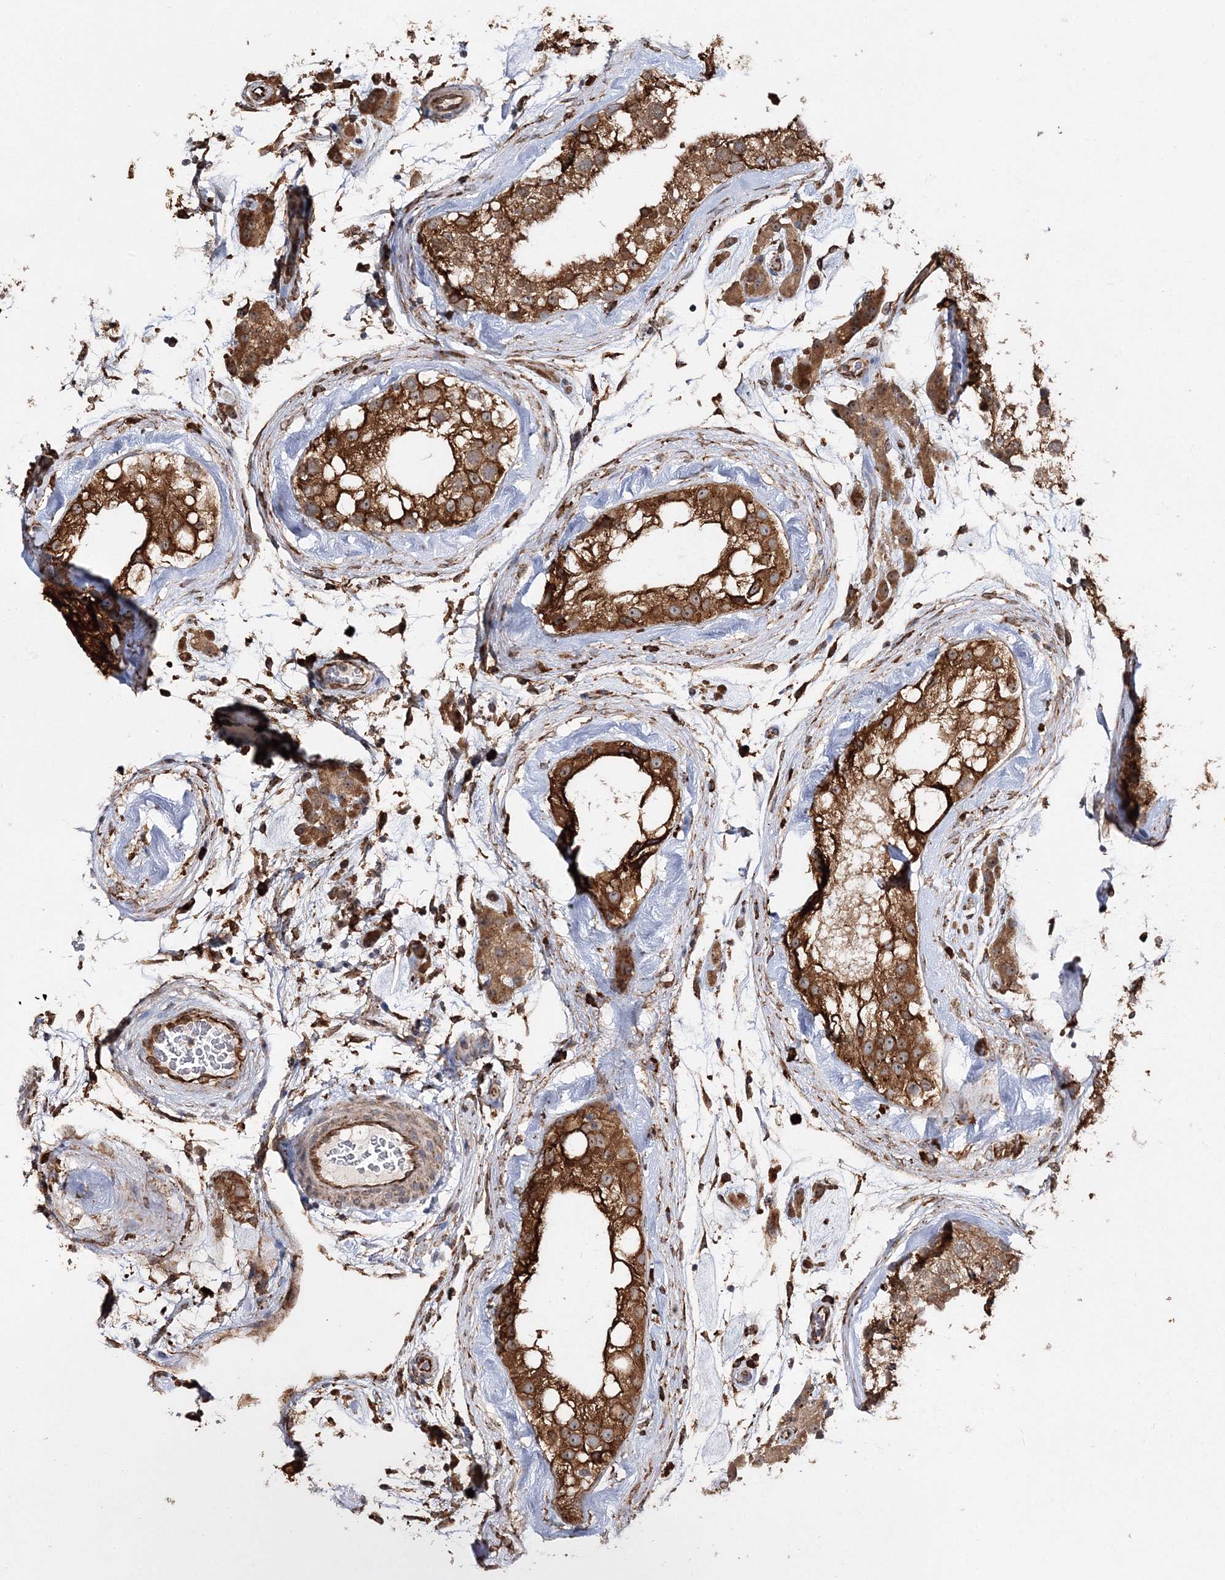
{"staining": {"intensity": "strong", "quantity": ">75%", "location": "cytoplasmic/membranous"}, "tissue": "testis", "cell_type": "Cells in seminiferous ducts", "image_type": "normal", "snomed": [{"axis": "morphology", "description": "Normal tissue, NOS"}, {"axis": "topography", "description": "Testis"}], "caption": "Human testis stained for a protein (brown) shows strong cytoplasmic/membranous positive positivity in about >75% of cells in seminiferous ducts.", "gene": "SCRN3", "patient": {"sex": "male", "age": 46}}